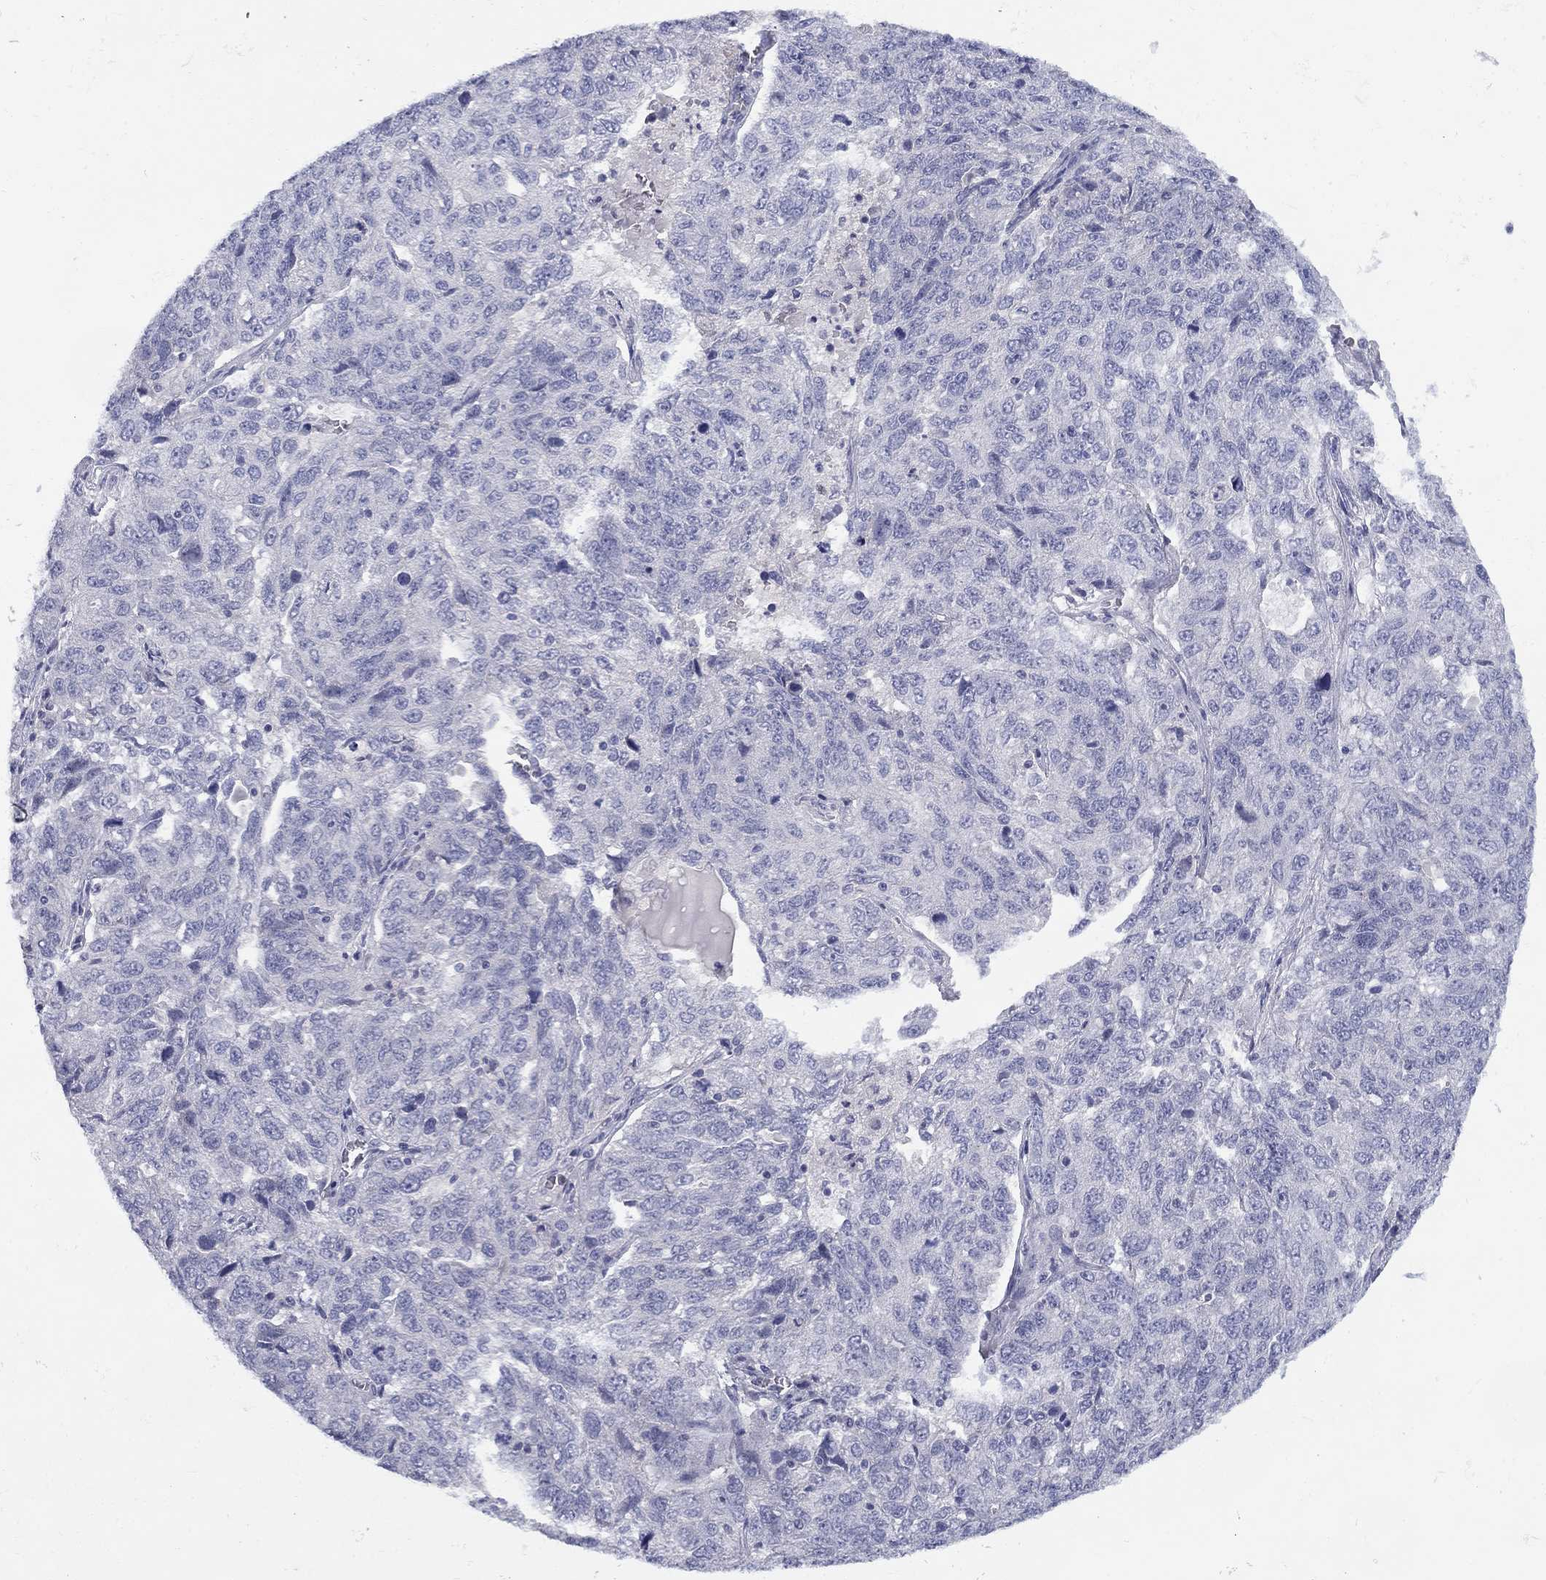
{"staining": {"intensity": "negative", "quantity": "none", "location": "none"}, "tissue": "ovarian cancer", "cell_type": "Tumor cells", "image_type": "cancer", "snomed": [{"axis": "morphology", "description": "Cystadenocarcinoma, serous, NOS"}, {"axis": "topography", "description": "Ovary"}], "caption": "IHC of human serous cystadenocarcinoma (ovarian) shows no staining in tumor cells.", "gene": "CACNA1A", "patient": {"sex": "female", "age": 71}}